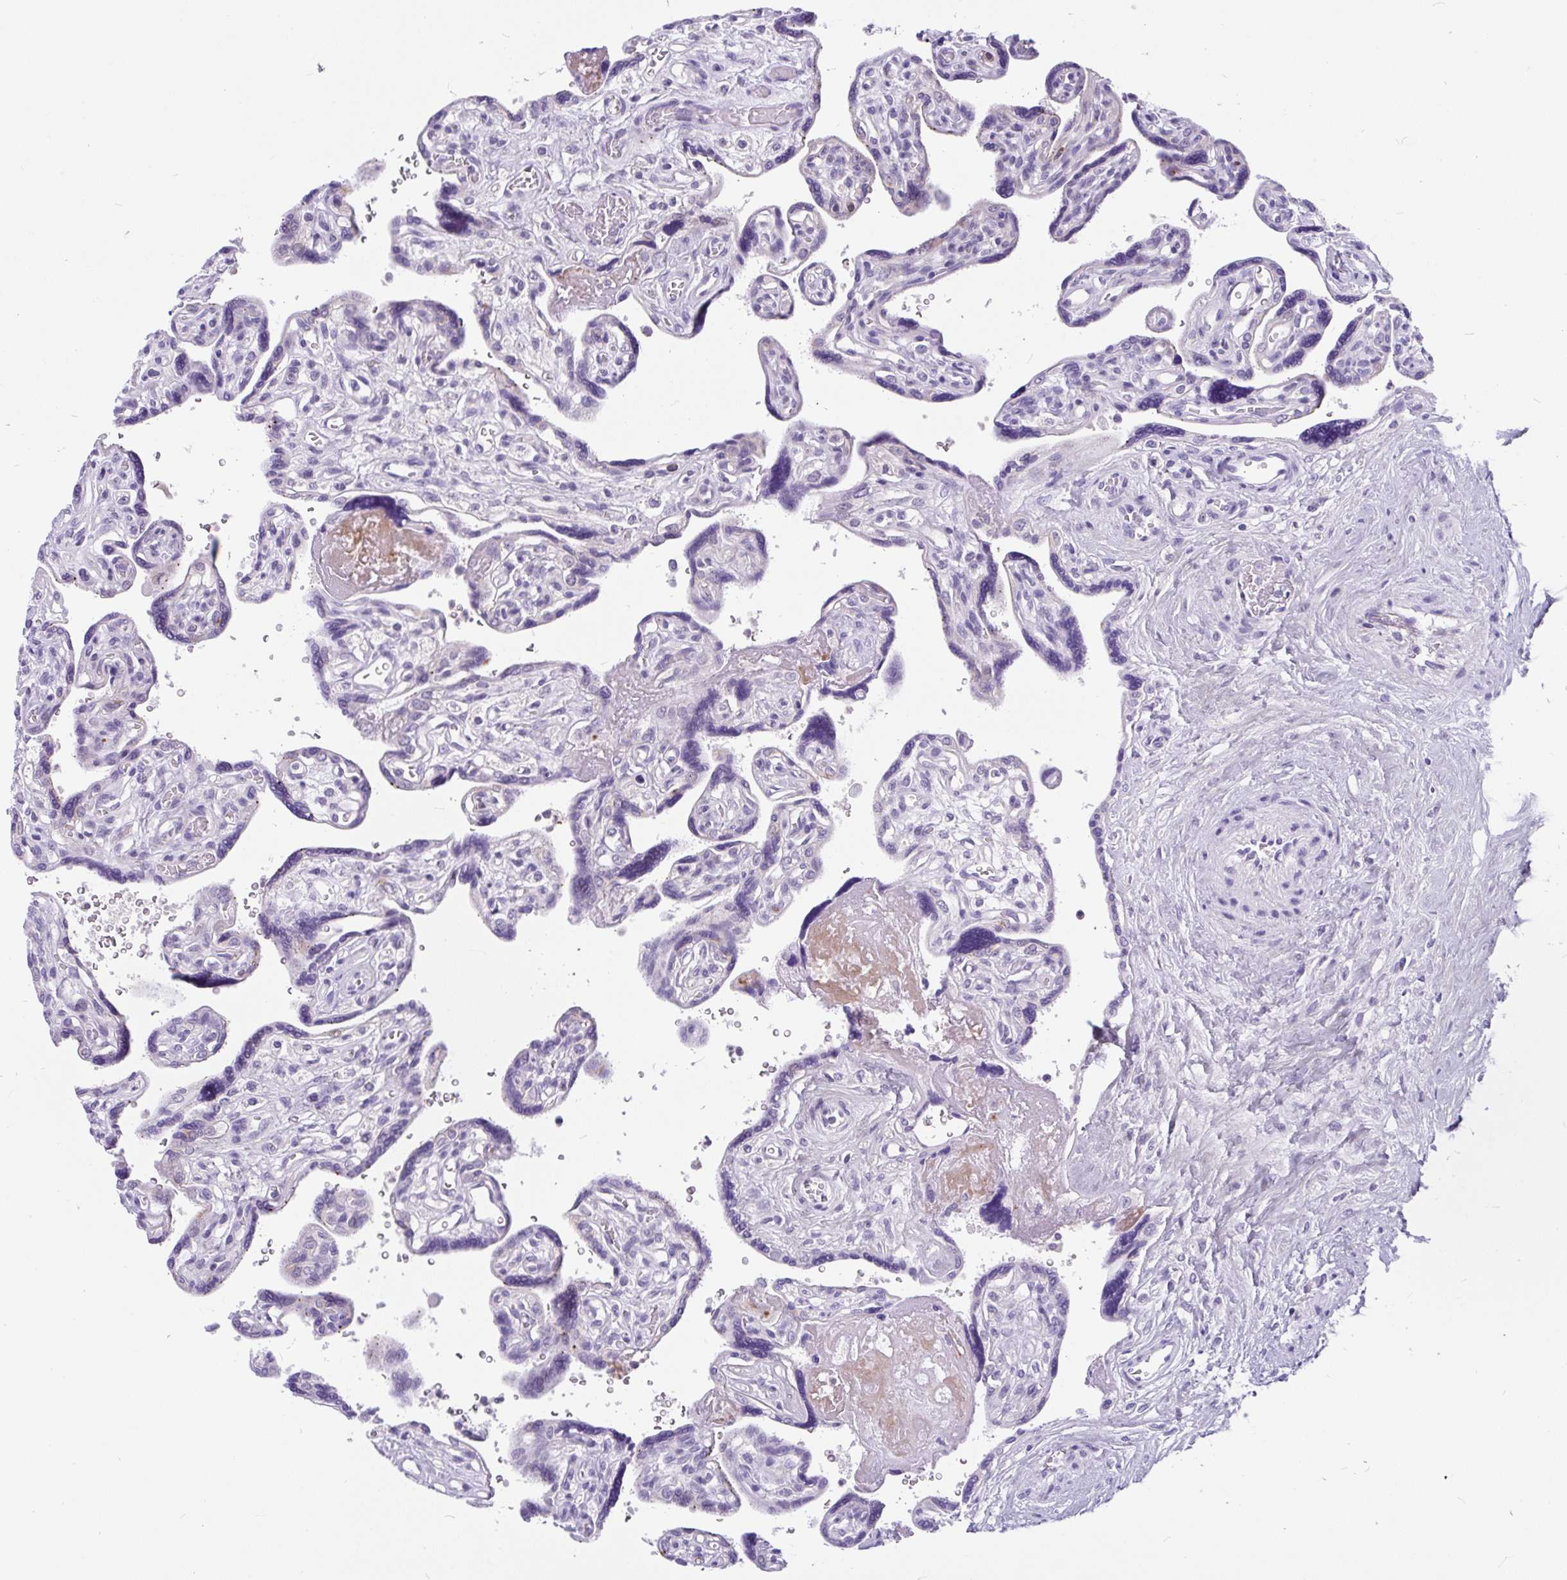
{"staining": {"intensity": "negative", "quantity": "none", "location": "none"}, "tissue": "placenta", "cell_type": "Decidual cells", "image_type": "normal", "snomed": [{"axis": "morphology", "description": "Normal tissue, NOS"}, {"axis": "topography", "description": "Placenta"}], "caption": "High magnification brightfield microscopy of unremarkable placenta stained with DAB (brown) and counterstained with hematoxylin (blue): decidual cells show no significant staining.", "gene": "KIAA2013", "patient": {"sex": "female", "age": 39}}